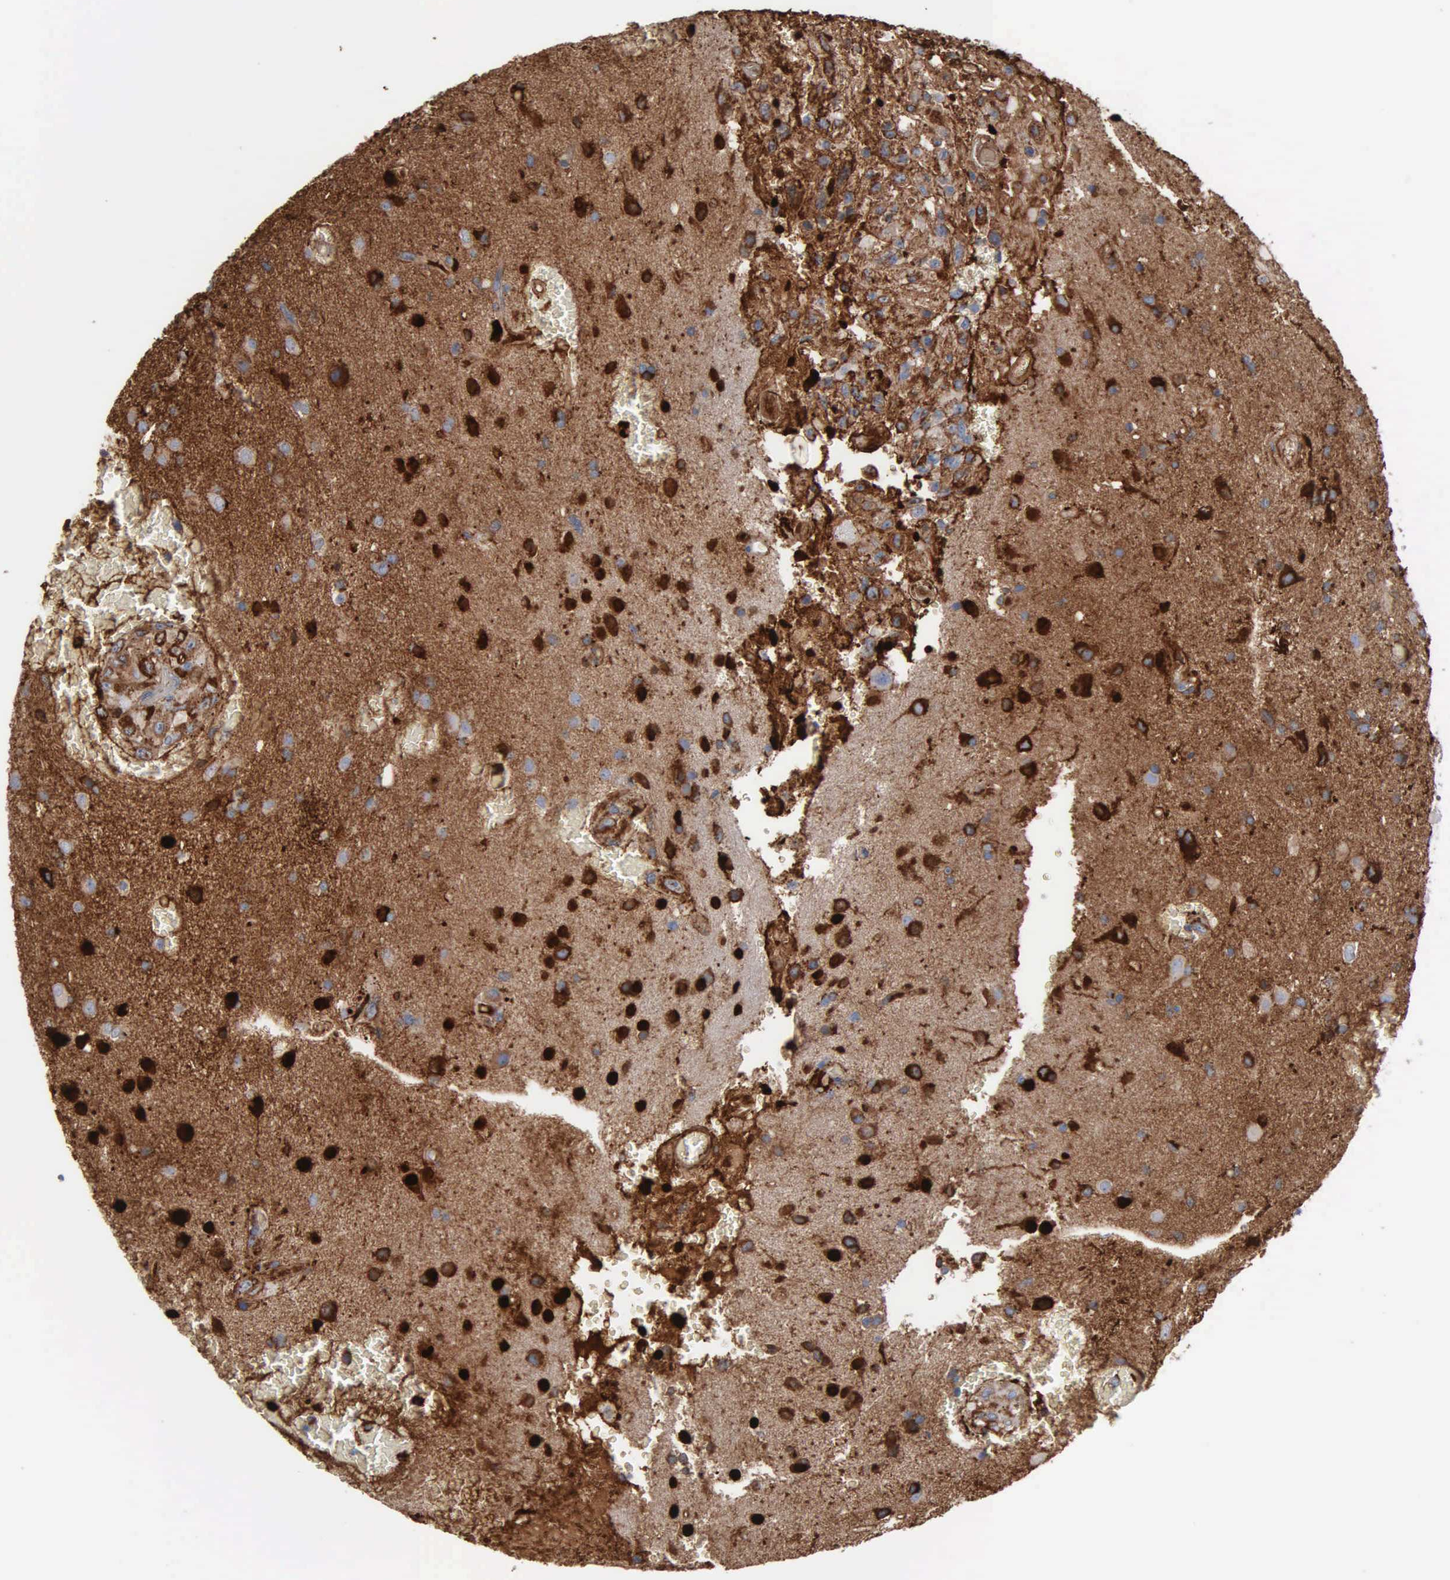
{"staining": {"intensity": "strong", "quantity": ">75%", "location": "cytoplasmic/membranous"}, "tissue": "glioma", "cell_type": "Tumor cells", "image_type": "cancer", "snomed": [{"axis": "morphology", "description": "Glioma, malignant, High grade"}, {"axis": "topography", "description": "Brain"}], "caption": "Immunohistochemistry (IHC) image of neoplastic tissue: human glioma stained using immunohistochemistry (IHC) demonstrates high levels of strong protein expression localized specifically in the cytoplasmic/membranous of tumor cells, appearing as a cytoplasmic/membranous brown color.", "gene": "FN1", "patient": {"sex": "male", "age": 48}}